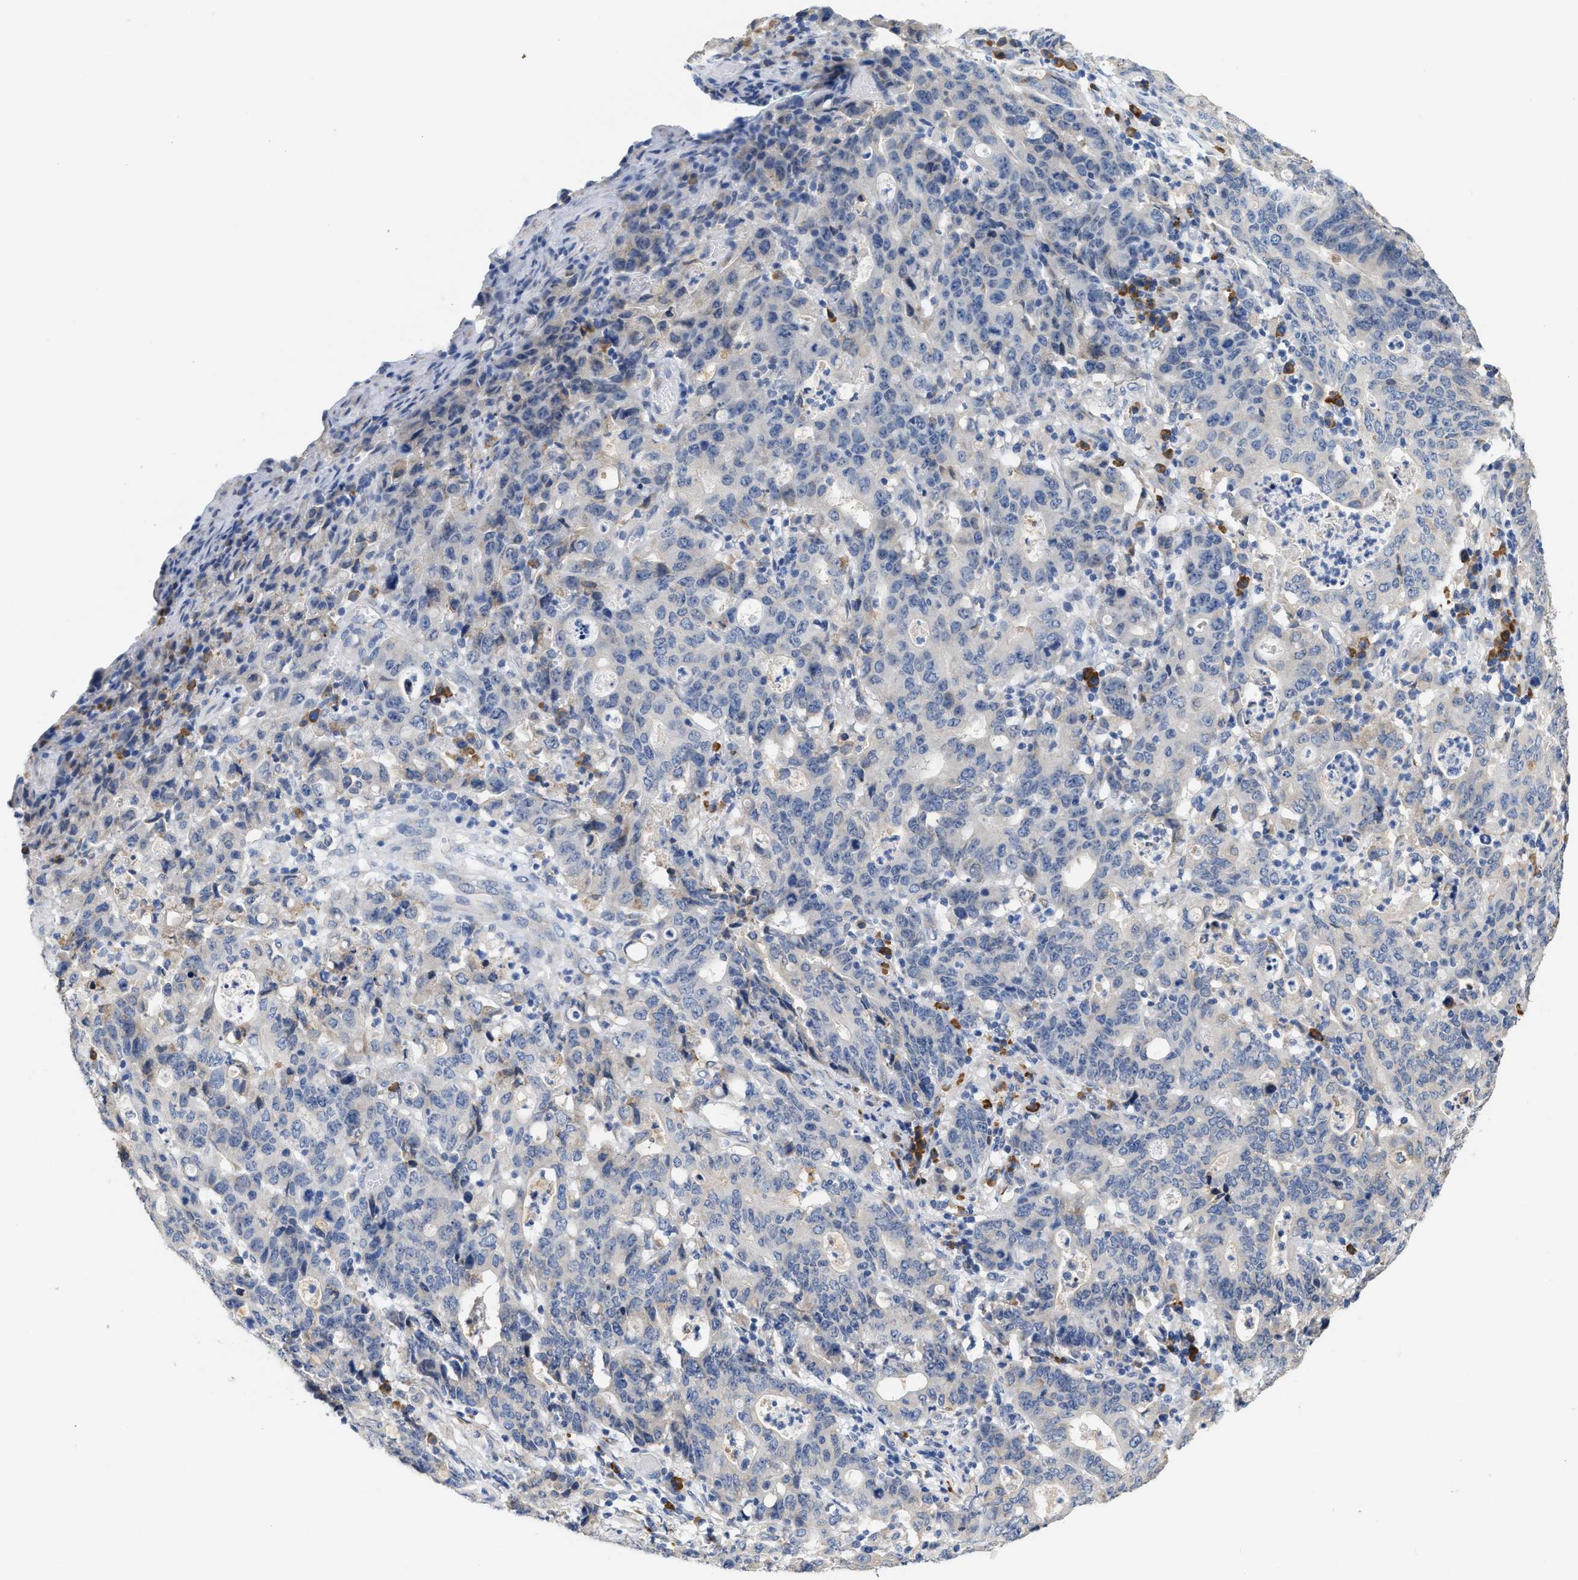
{"staining": {"intensity": "negative", "quantity": "none", "location": "none"}, "tissue": "stomach cancer", "cell_type": "Tumor cells", "image_type": "cancer", "snomed": [{"axis": "morphology", "description": "Adenocarcinoma, NOS"}, {"axis": "topography", "description": "Stomach, upper"}], "caption": "IHC image of human stomach cancer (adenocarcinoma) stained for a protein (brown), which displays no staining in tumor cells.", "gene": "RYR2", "patient": {"sex": "male", "age": 69}}